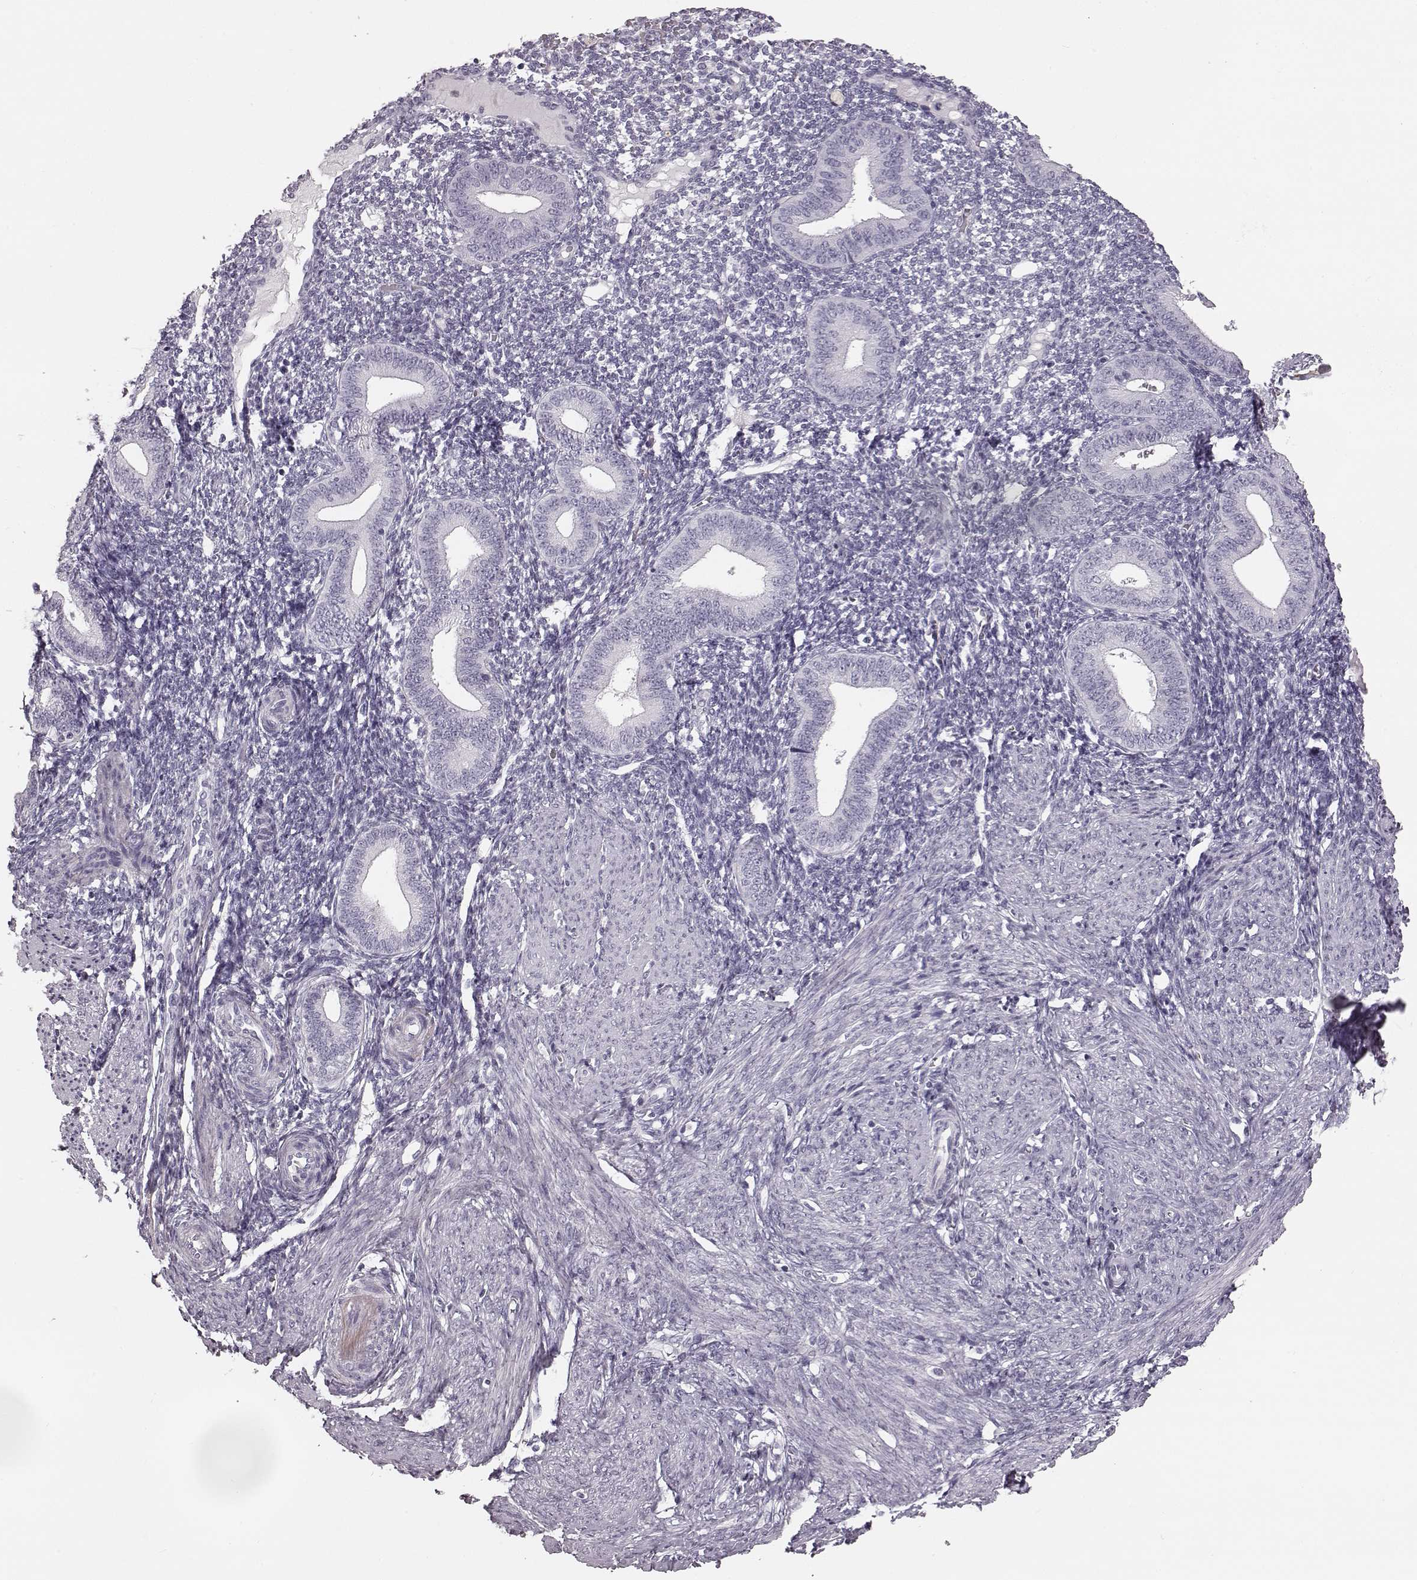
{"staining": {"intensity": "negative", "quantity": "none", "location": "none"}, "tissue": "endometrium", "cell_type": "Cells in endometrial stroma", "image_type": "normal", "snomed": [{"axis": "morphology", "description": "Normal tissue, NOS"}, {"axis": "topography", "description": "Endometrium"}], "caption": "The photomicrograph displays no significant expression in cells in endometrial stroma of endometrium.", "gene": "ZNF433", "patient": {"sex": "female", "age": 40}}